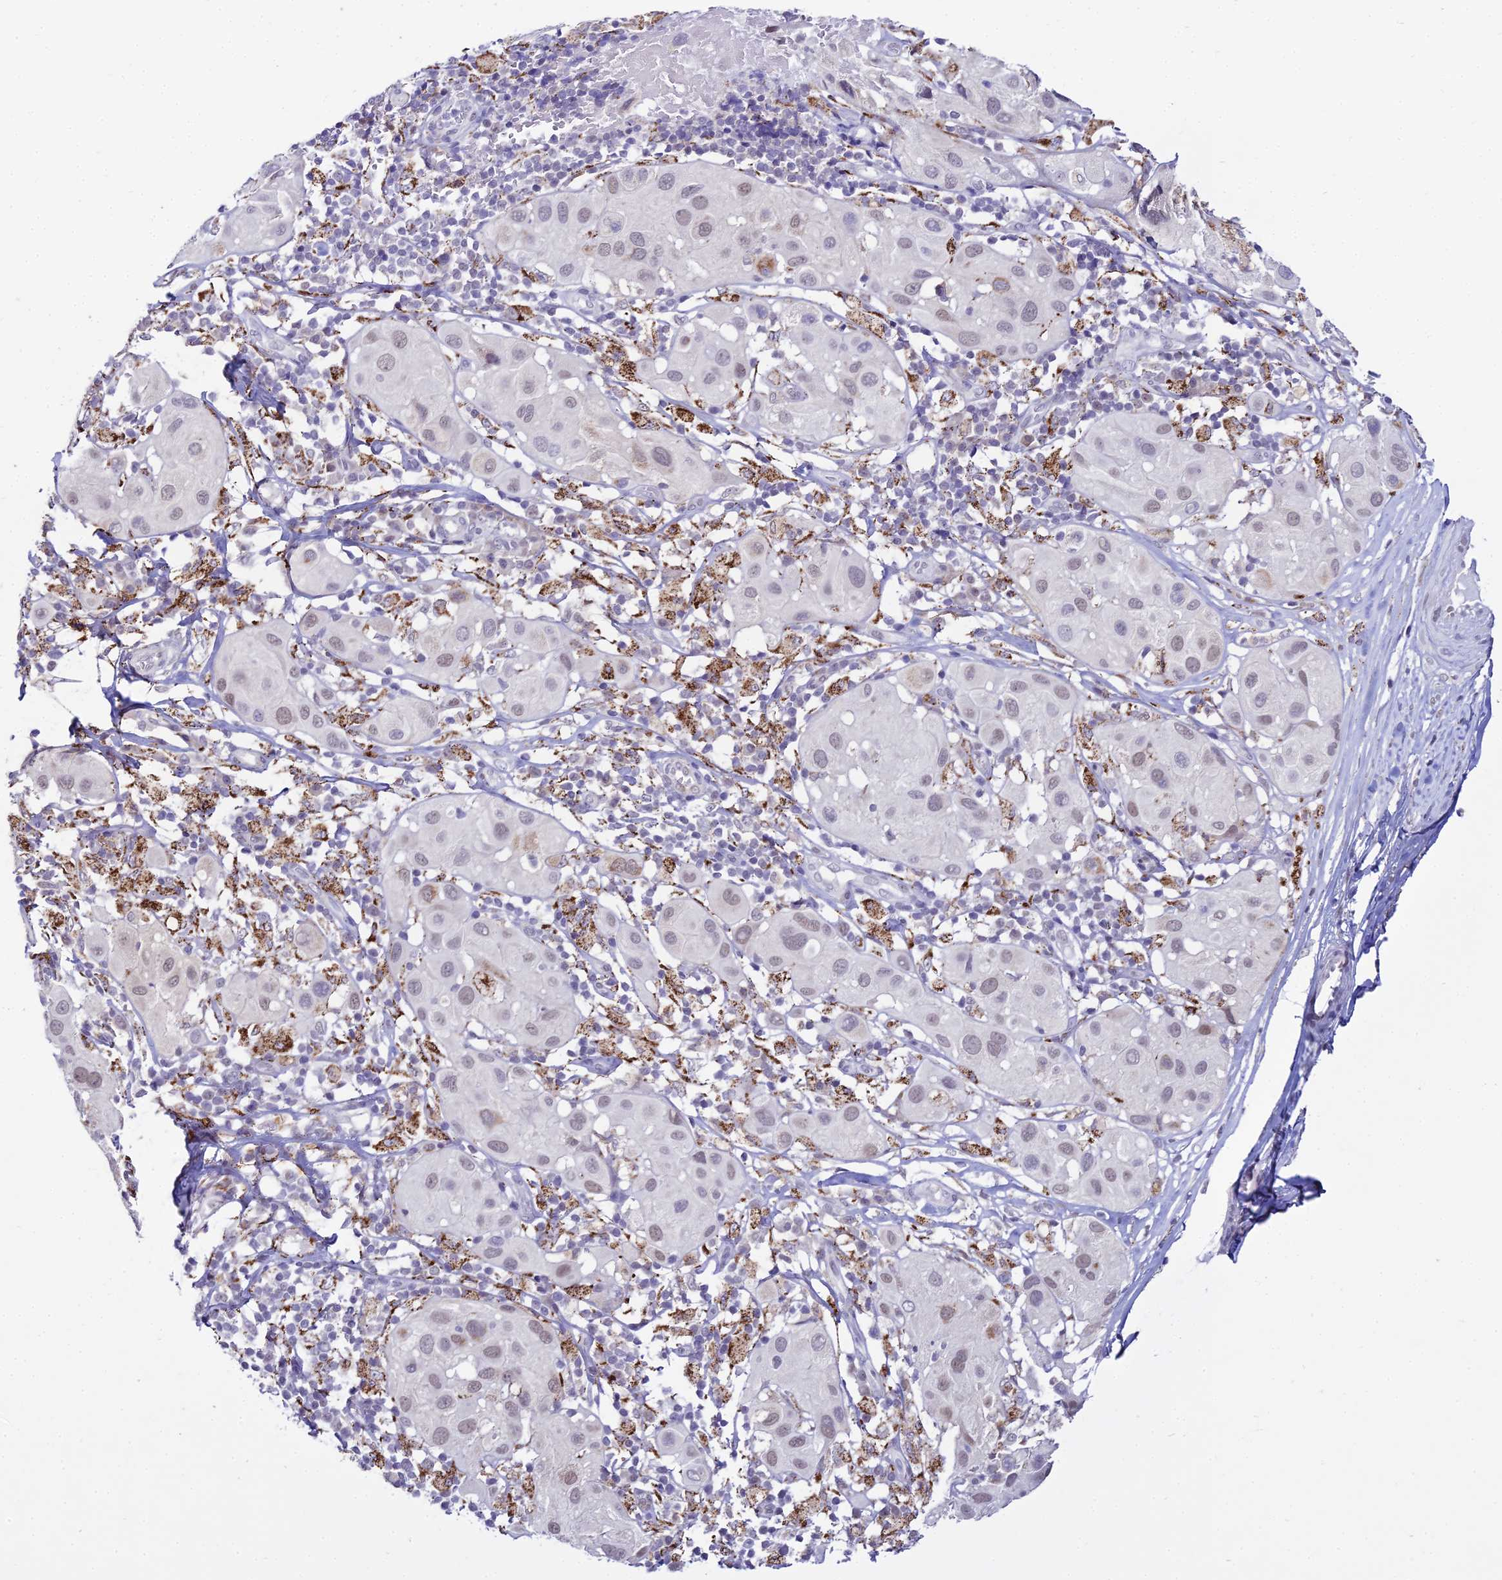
{"staining": {"intensity": "weak", "quantity": "<25%", "location": "nuclear"}, "tissue": "melanoma", "cell_type": "Tumor cells", "image_type": "cancer", "snomed": [{"axis": "morphology", "description": "Malignant melanoma, Metastatic site"}, {"axis": "topography", "description": "Skin"}], "caption": "This is an immunohistochemistry image of malignant melanoma (metastatic site). There is no expression in tumor cells.", "gene": "C6orf163", "patient": {"sex": "male", "age": 41}}